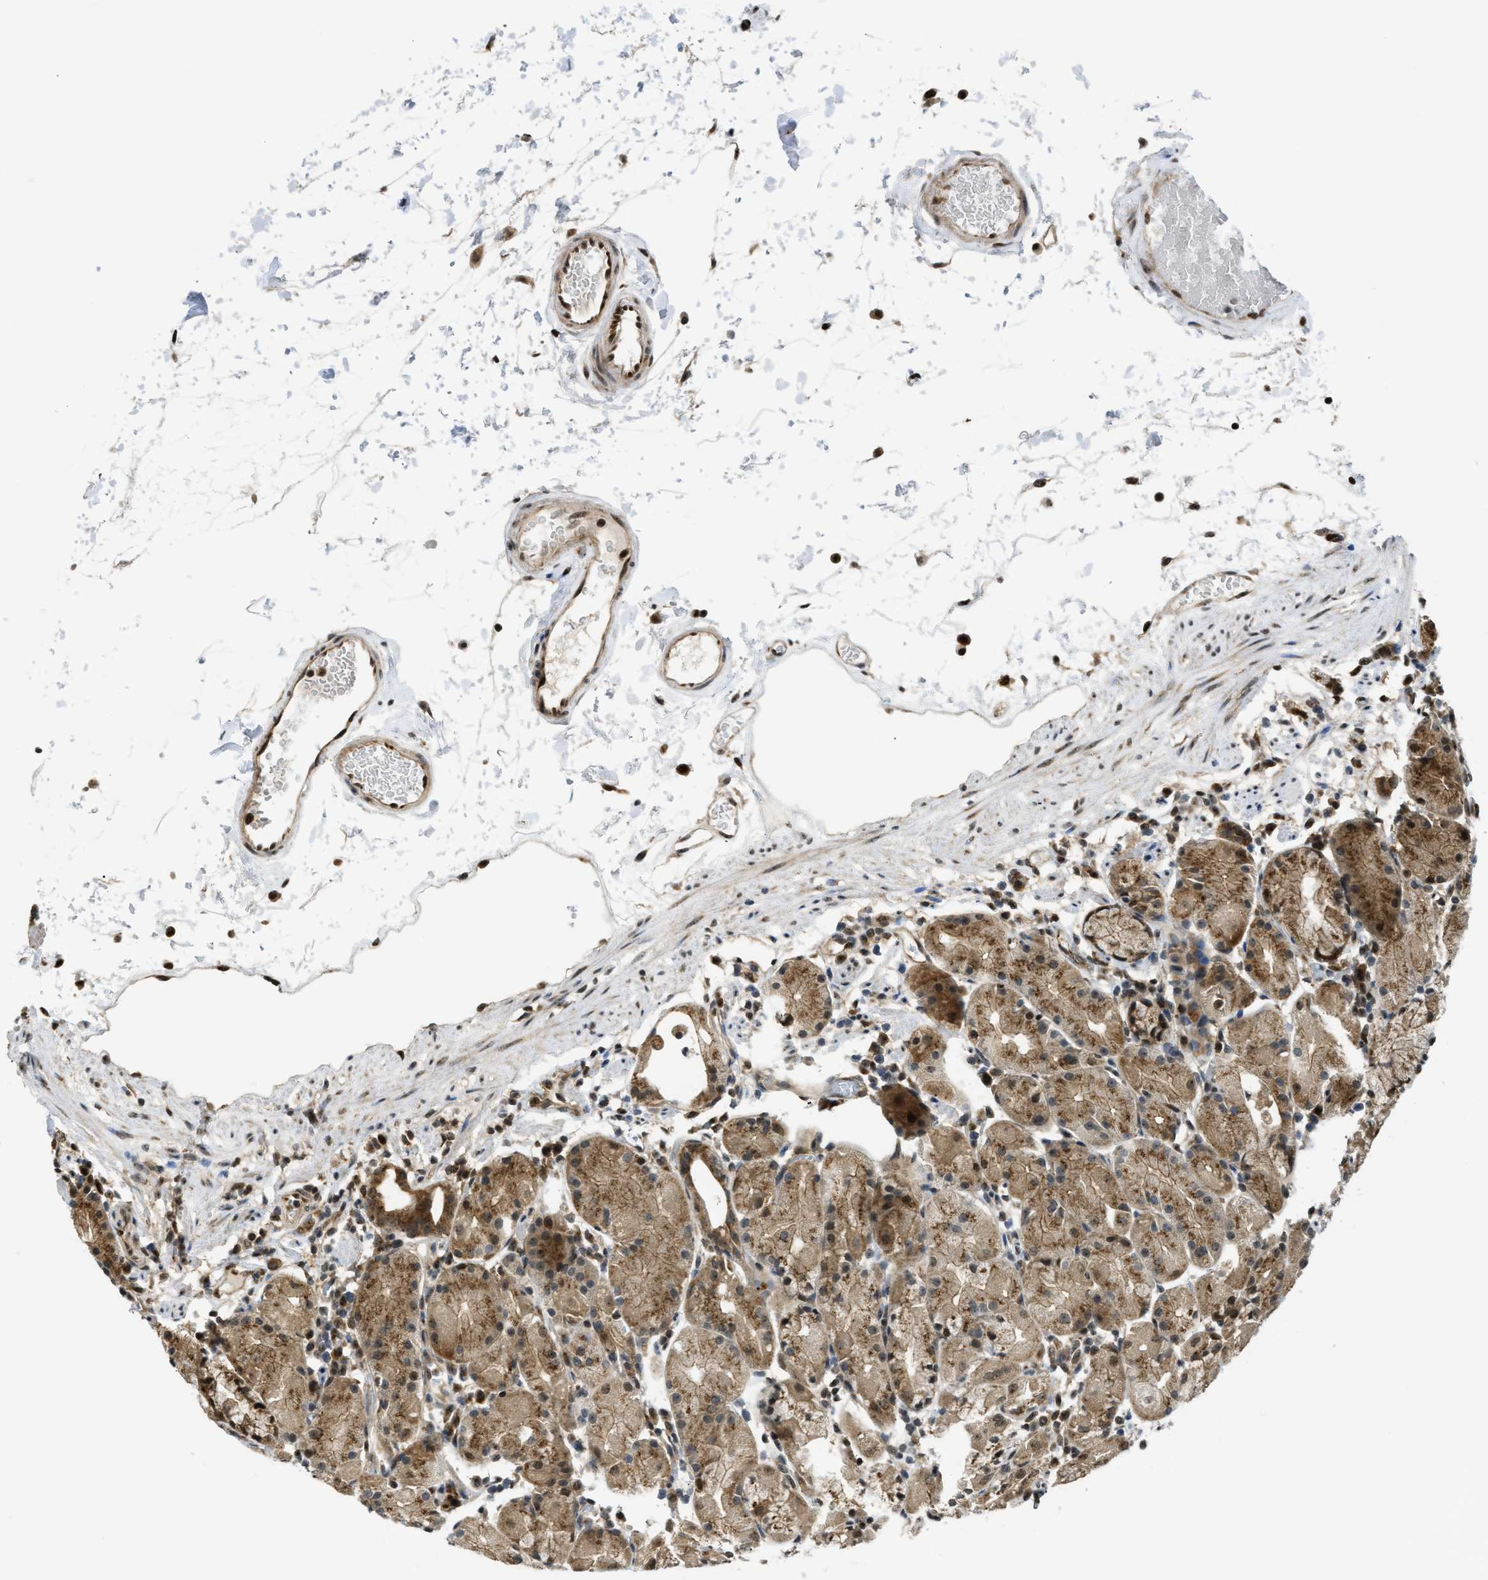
{"staining": {"intensity": "moderate", "quantity": ">75%", "location": "cytoplasmic/membranous,nuclear"}, "tissue": "stomach", "cell_type": "Glandular cells", "image_type": "normal", "snomed": [{"axis": "morphology", "description": "Normal tissue, NOS"}, {"axis": "topography", "description": "Stomach"}, {"axis": "topography", "description": "Stomach, lower"}], "caption": "Stomach stained with immunohistochemistry displays moderate cytoplasmic/membranous,nuclear positivity in approximately >75% of glandular cells.", "gene": "TACC1", "patient": {"sex": "female", "age": 75}}